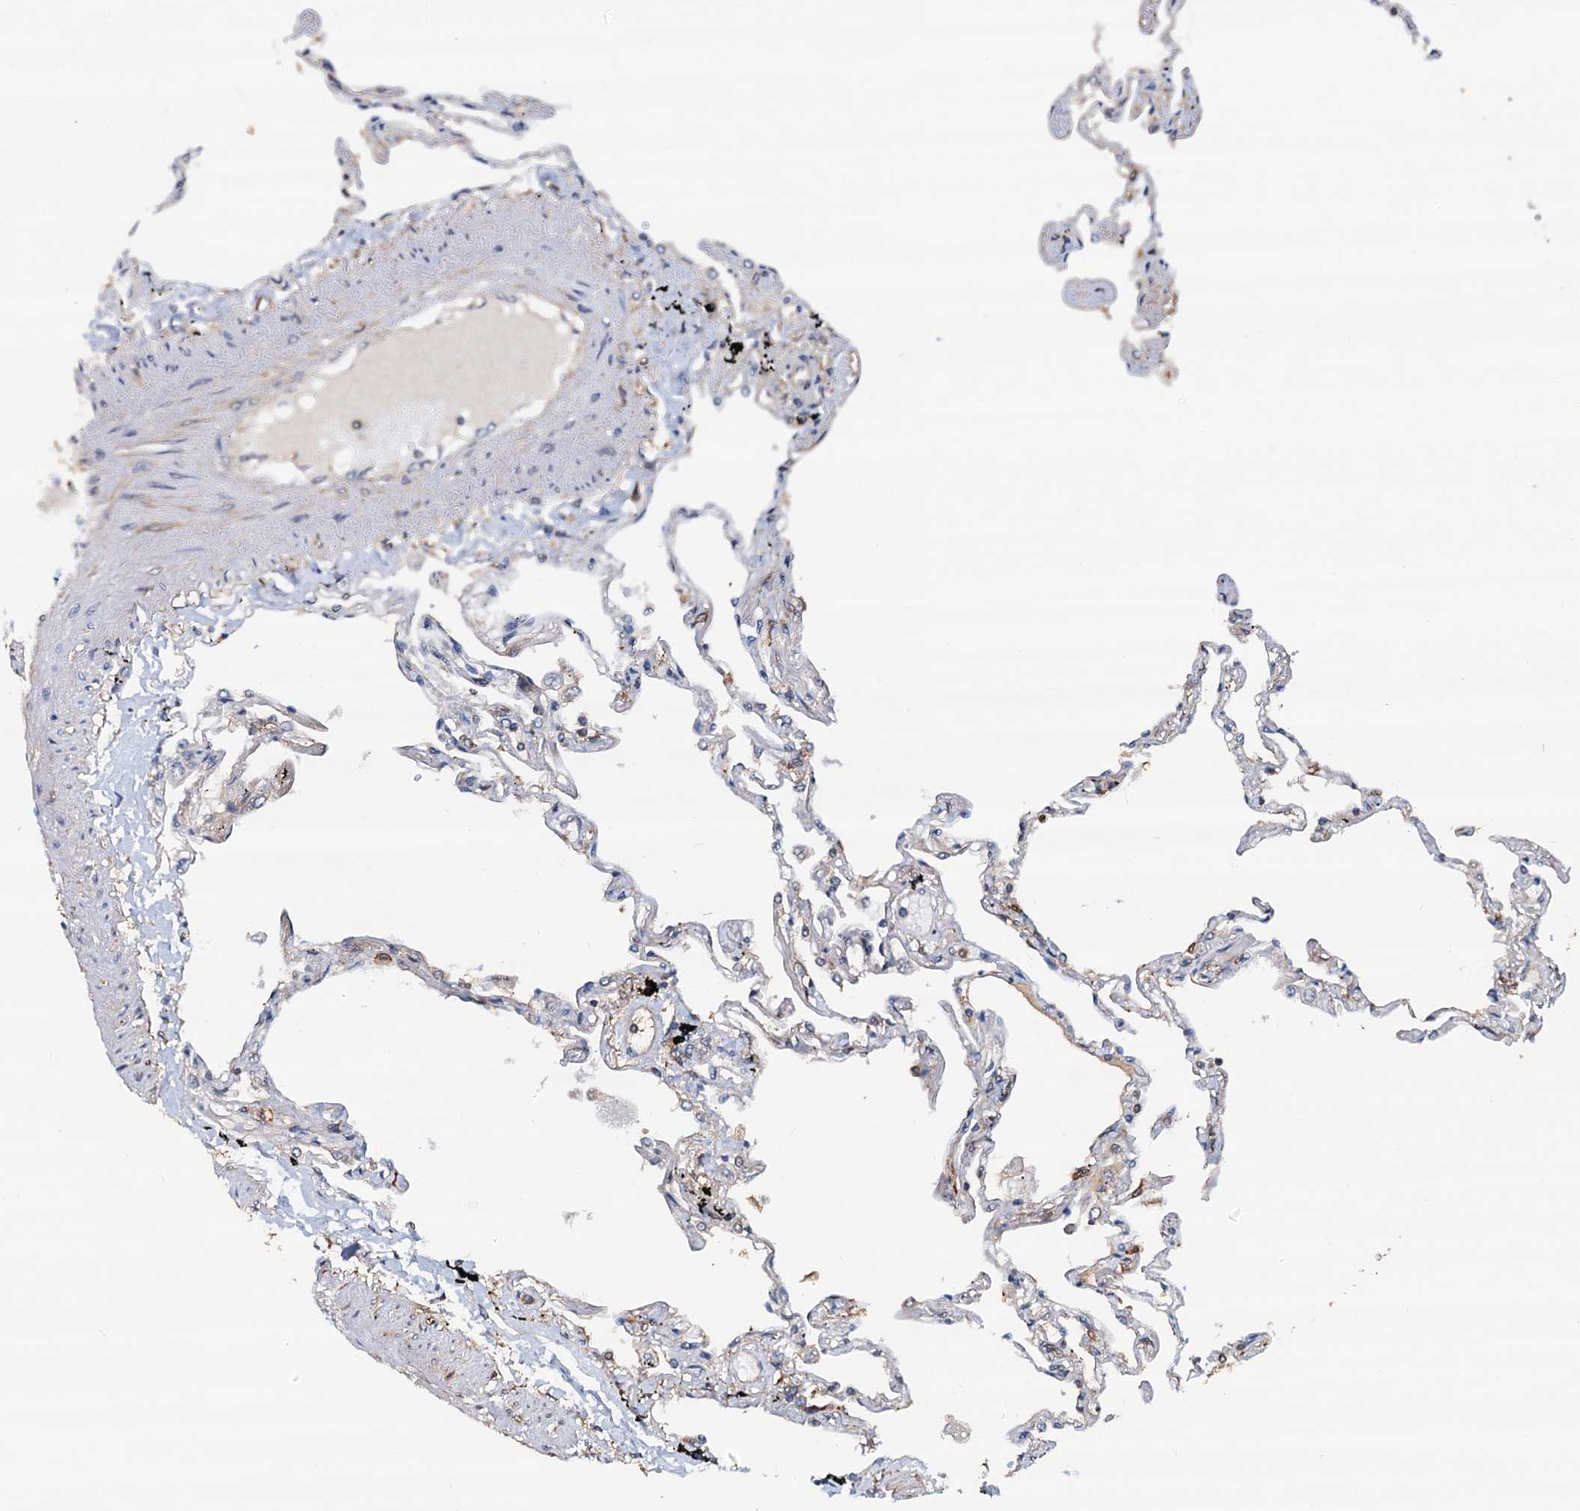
{"staining": {"intensity": "moderate", "quantity": "<25%", "location": "cytoplasmic/membranous"}, "tissue": "lung", "cell_type": "Alveolar cells", "image_type": "normal", "snomed": [{"axis": "morphology", "description": "Normal tissue, NOS"}, {"axis": "topography", "description": "Lung"}], "caption": "The immunohistochemical stain labels moderate cytoplasmic/membranous positivity in alveolar cells of benign lung. (DAB = brown stain, brightfield microscopy at high magnification).", "gene": "USP6NL", "patient": {"sex": "female", "age": 67}}